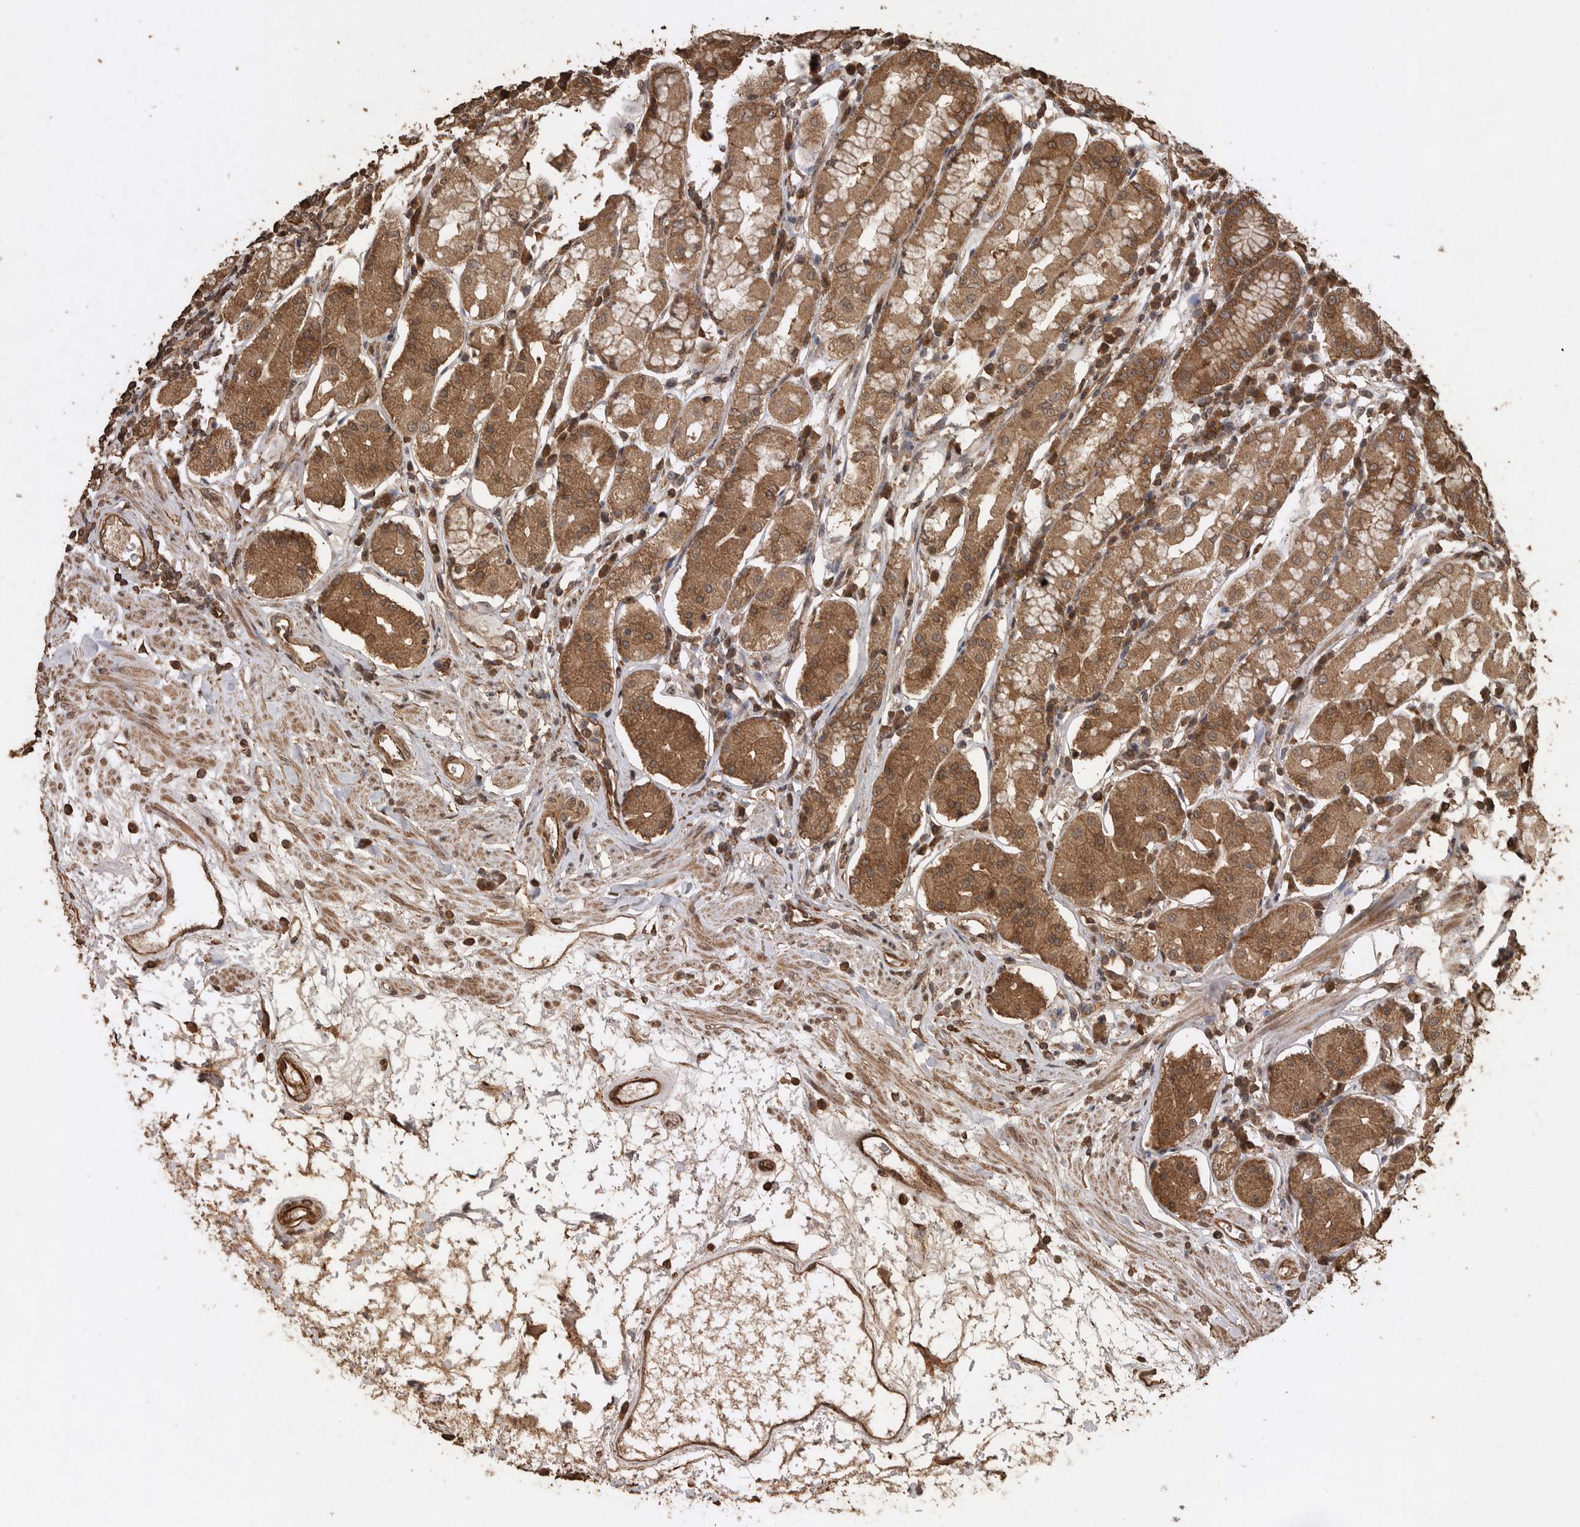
{"staining": {"intensity": "strong", "quantity": ">75%", "location": "cytoplasmic/membranous"}, "tissue": "stomach", "cell_type": "Glandular cells", "image_type": "normal", "snomed": [{"axis": "morphology", "description": "Normal tissue, NOS"}, {"axis": "topography", "description": "Stomach"}, {"axis": "topography", "description": "Stomach, lower"}], "caption": "IHC (DAB) staining of benign human stomach demonstrates strong cytoplasmic/membranous protein positivity in about >75% of glandular cells.", "gene": "PINK1", "patient": {"sex": "female", "age": 56}}